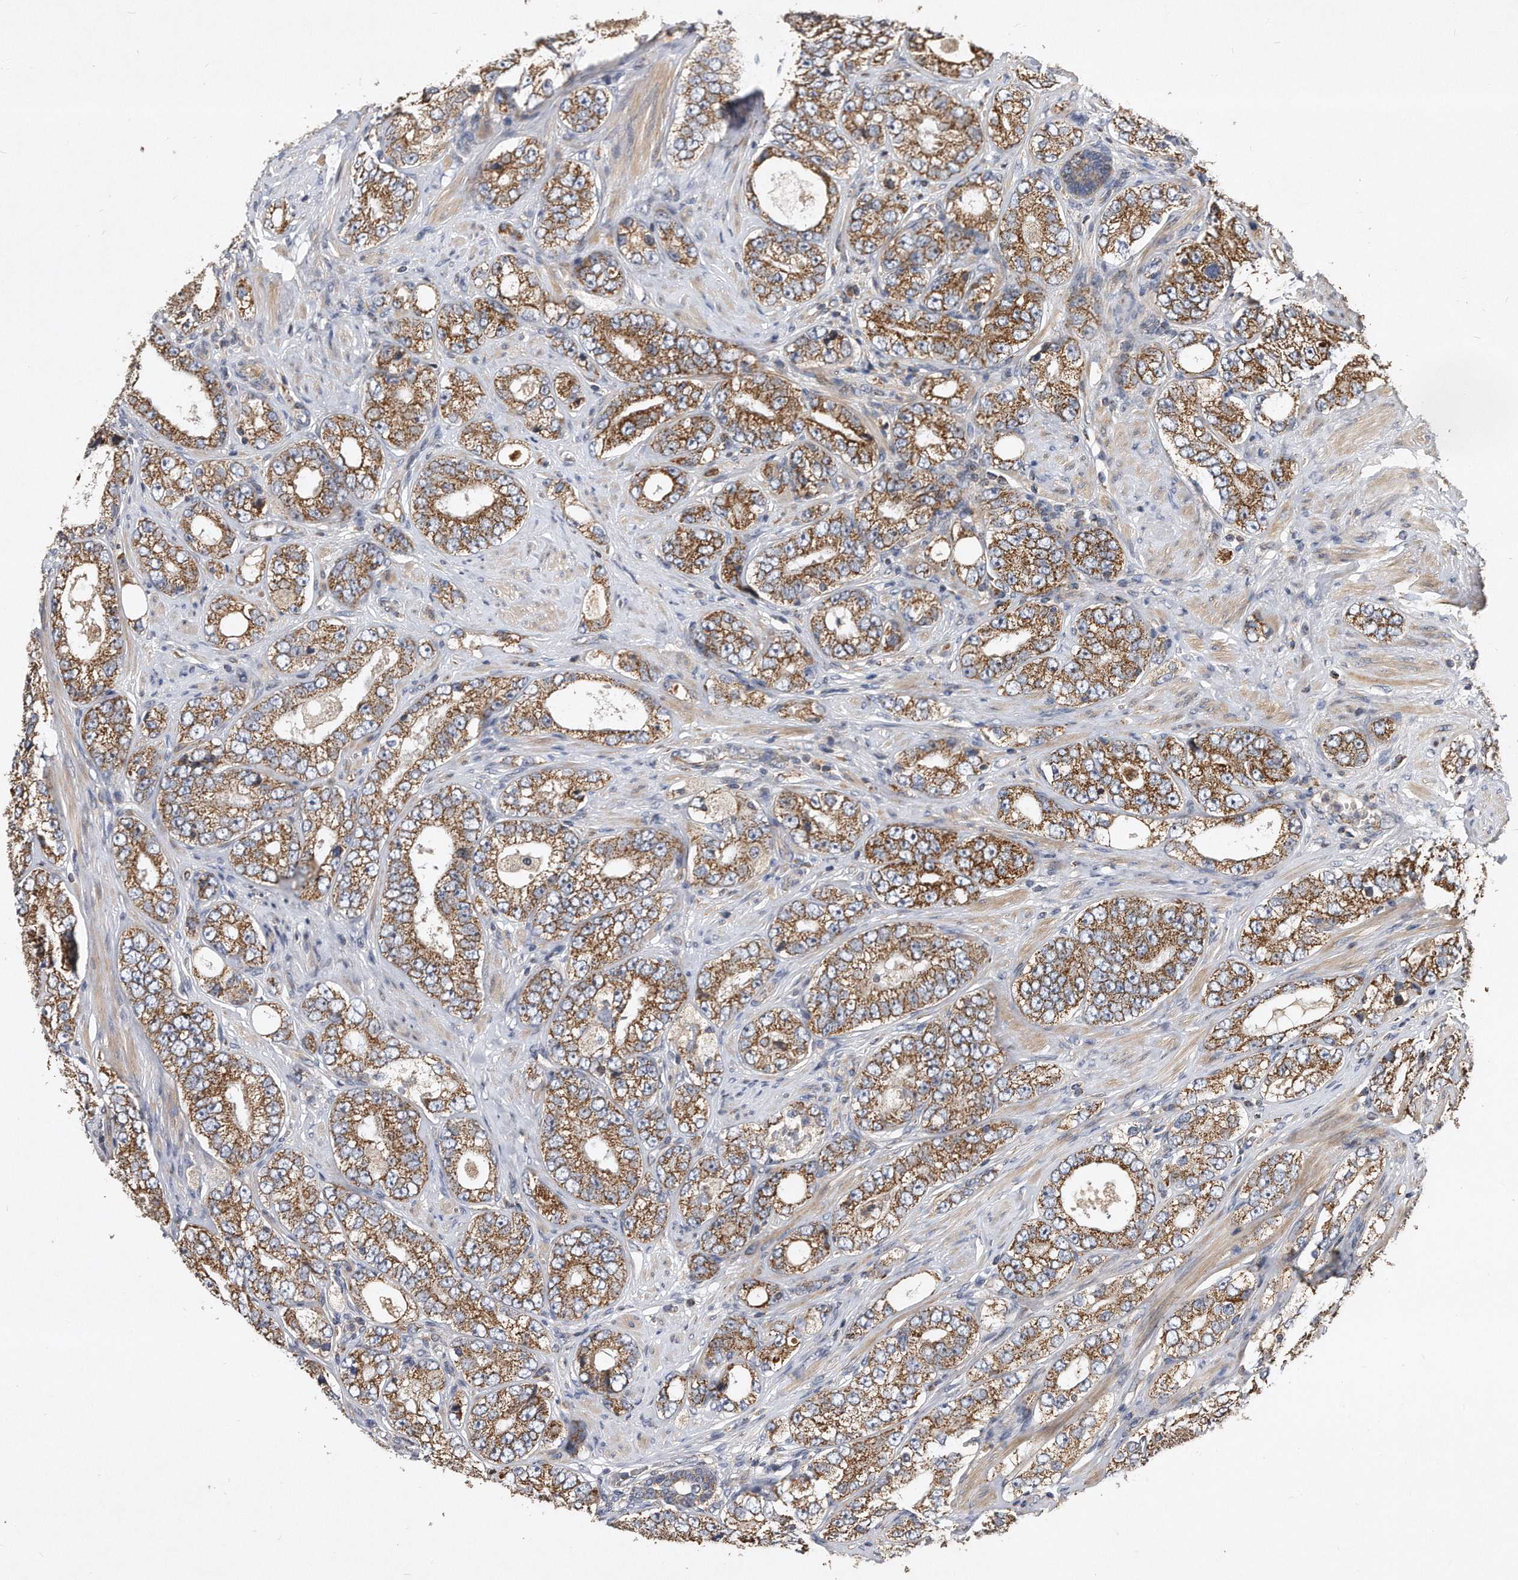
{"staining": {"intensity": "moderate", "quantity": ">75%", "location": "cytoplasmic/membranous"}, "tissue": "prostate cancer", "cell_type": "Tumor cells", "image_type": "cancer", "snomed": [{"axis": "morphology", "description": "Adenocarcinoma, High grade"}, {"axis": "topography", "description": "Prostate"}], "caption": "Prostate adenocarcinoma (high-grade) tissue demonstrates moderate cytoplasmic/membranous expression in about >75% of tumor cells, visualized by immunohistochemistry.", "gene": "PPP5C", "patient": {"sex": "male", "age": 56}}